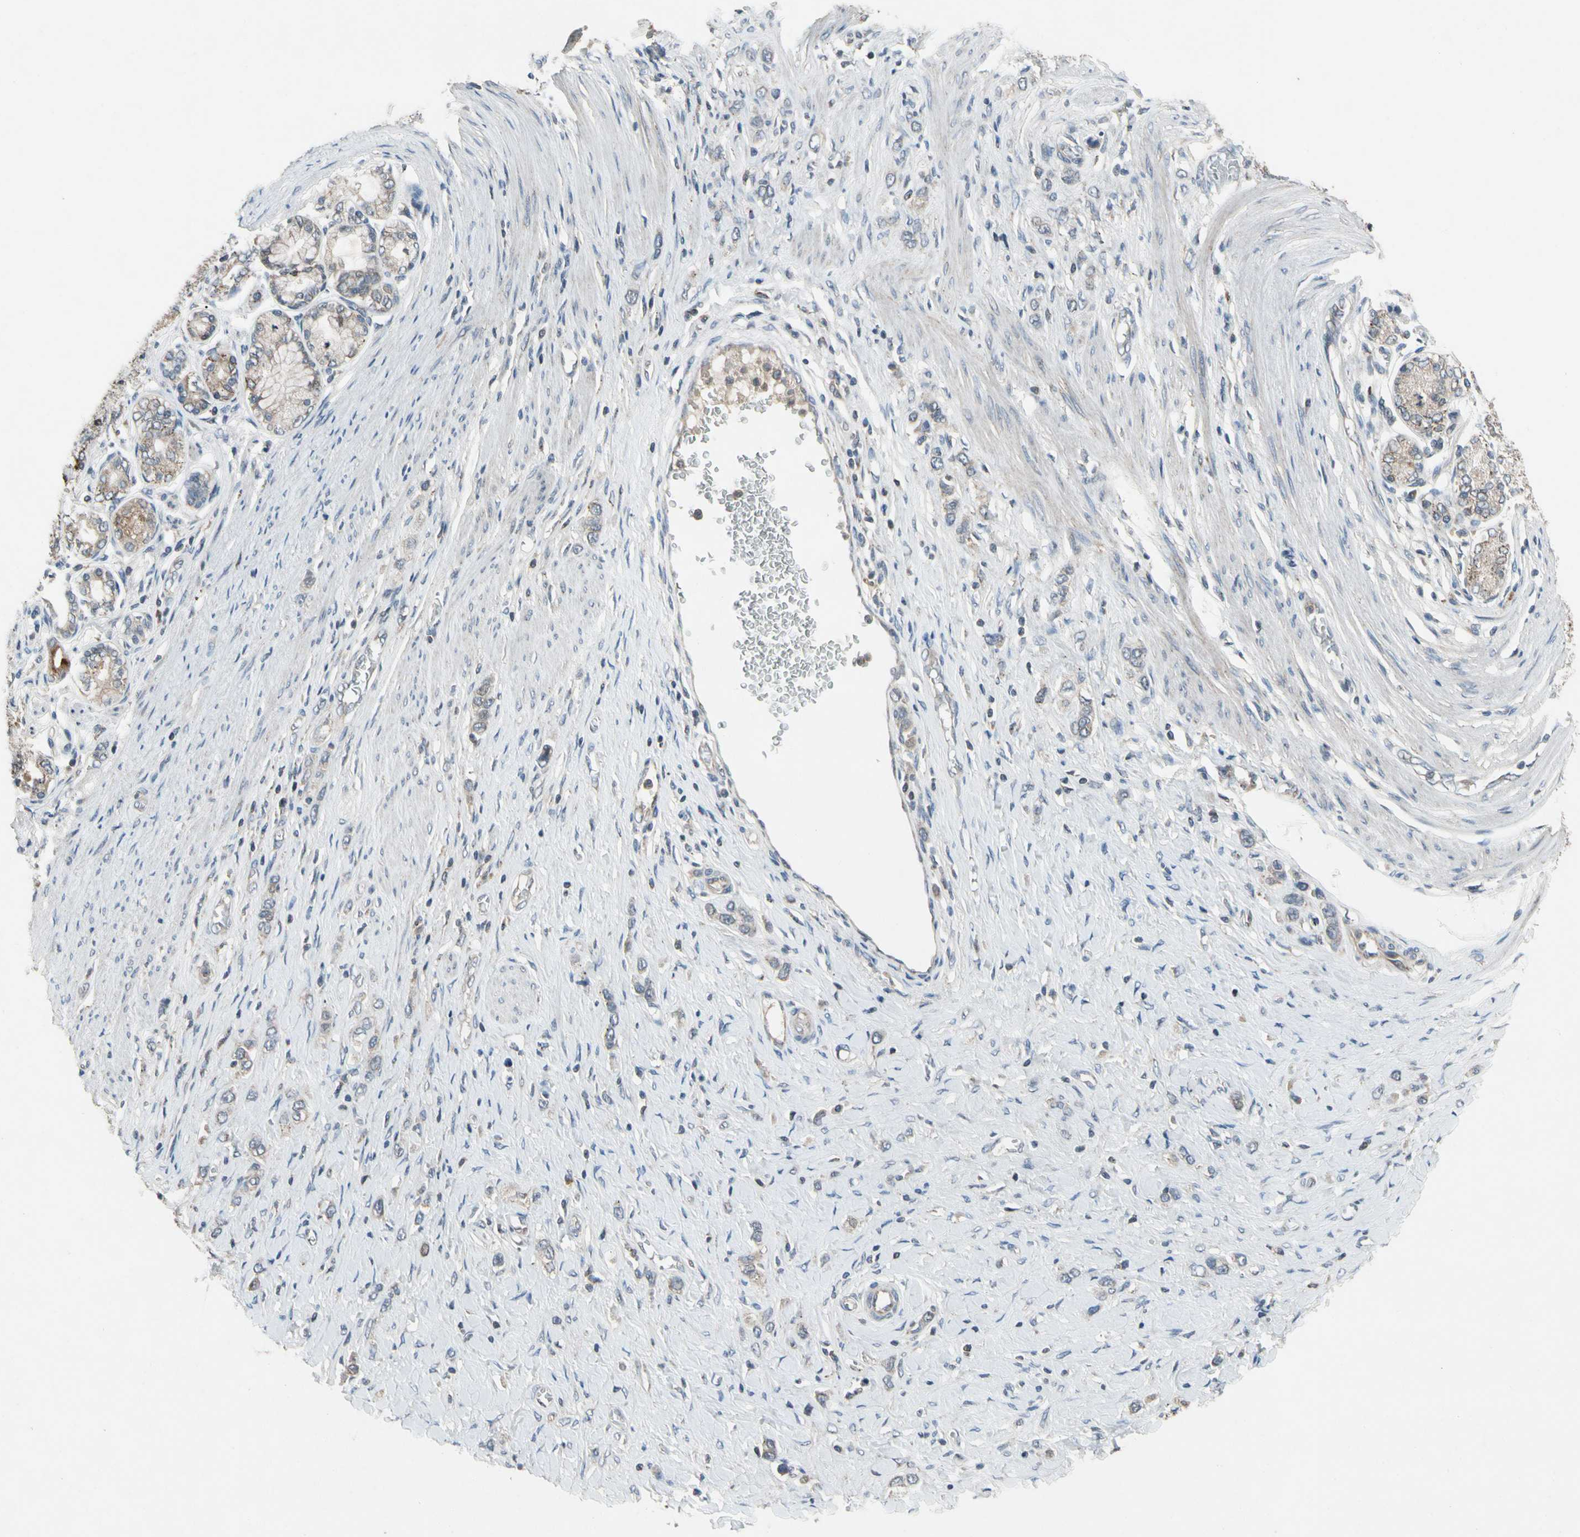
{"staining": {"intensity": "weak", "quantity": "<25%", "location": "cytoplasmic/membranous"}, "tissue": "stomach cancer", "cell_type": "Tumor cells", "image_type": "cancer", "snomed": [{"axis": "morphology", "description": "Normal tissue, NOS"}, {"axis": "morphology", "description": "Adenocarcinoma, NOS"}, {"axis": "topography", "description": "Stomach, upper"}, {"axis": "topography", "description": "Stomach"}], "caption": "Human stomach cancer (adenocarcinoma) stained for a protein using IHC shows no positivity in tumor cells.", "gene": "NMI", "patient": {"sex": "female", "age": 65}}